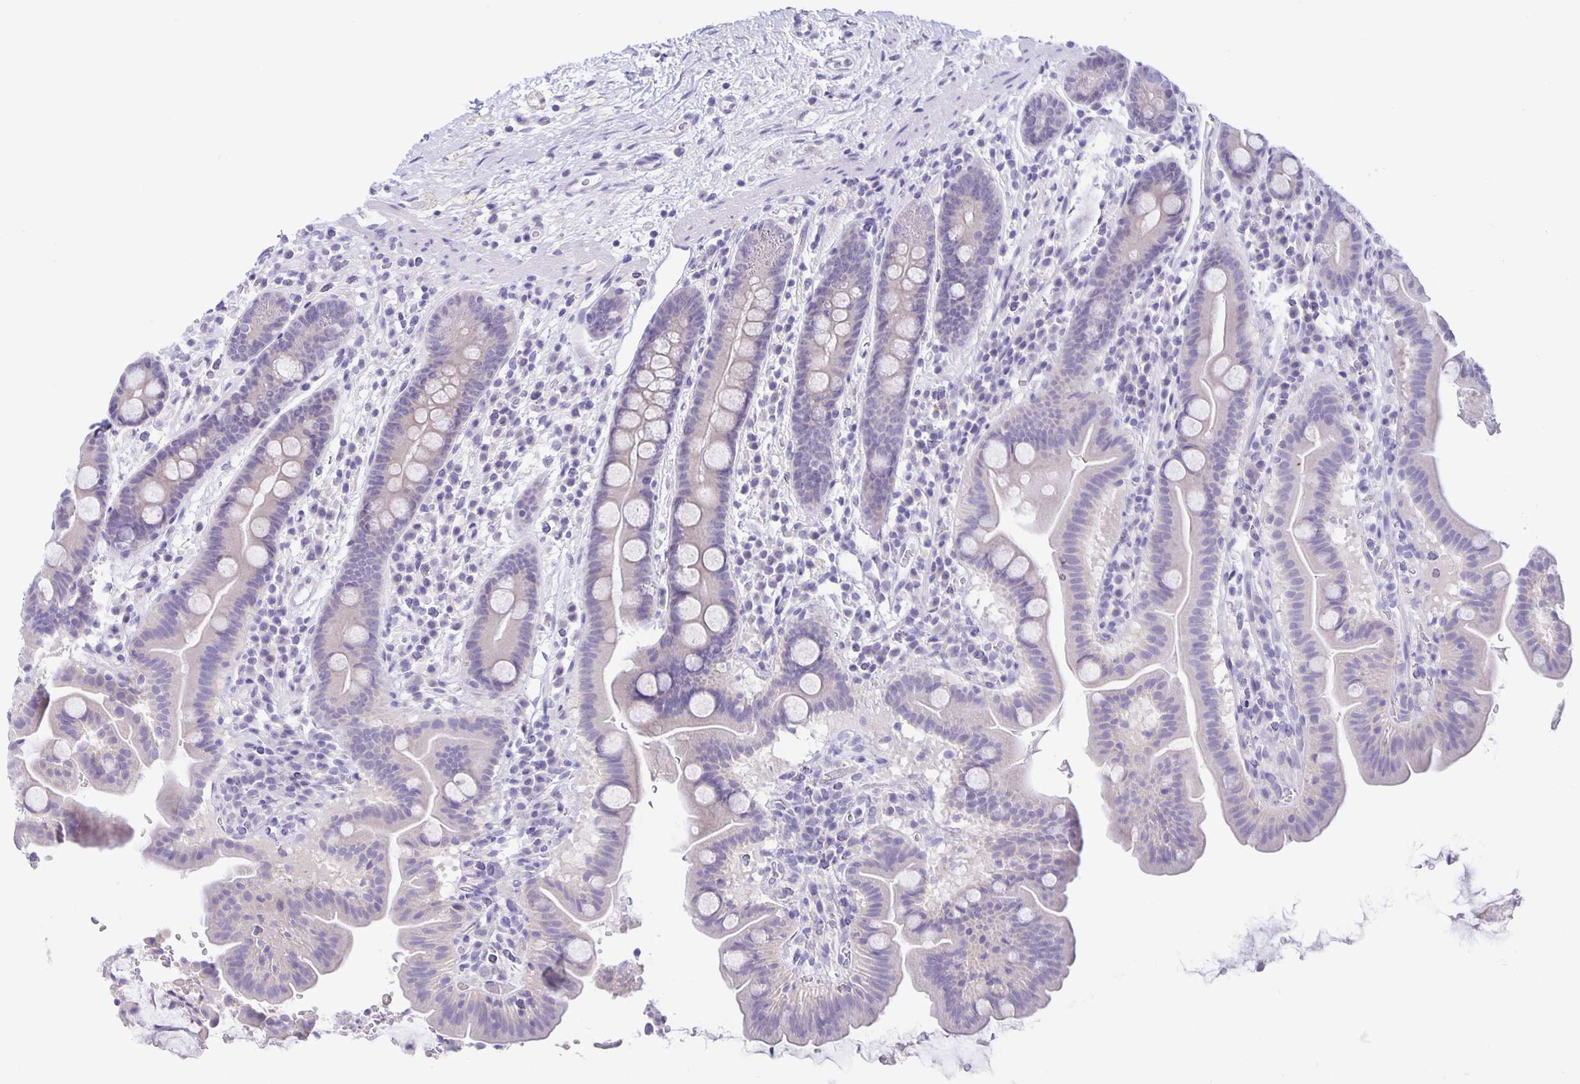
{"staining": {"intensity": "negative", "quantity": "none", "location": "none"}, "tissue": "small intestine", "cell_type": "Glandular cells", "image_type": "normal", "snomed": [{"axis": "morphology", "description": "Normal tissue, NOS"}, {"axis": "topography", "description": "Small intestine"}], "caption": "The histopathology image exhibits no significant positivity in glandular cells of small intestine.", "gene": "ERMN", "patient": {"sex": "male", "age": 26}}